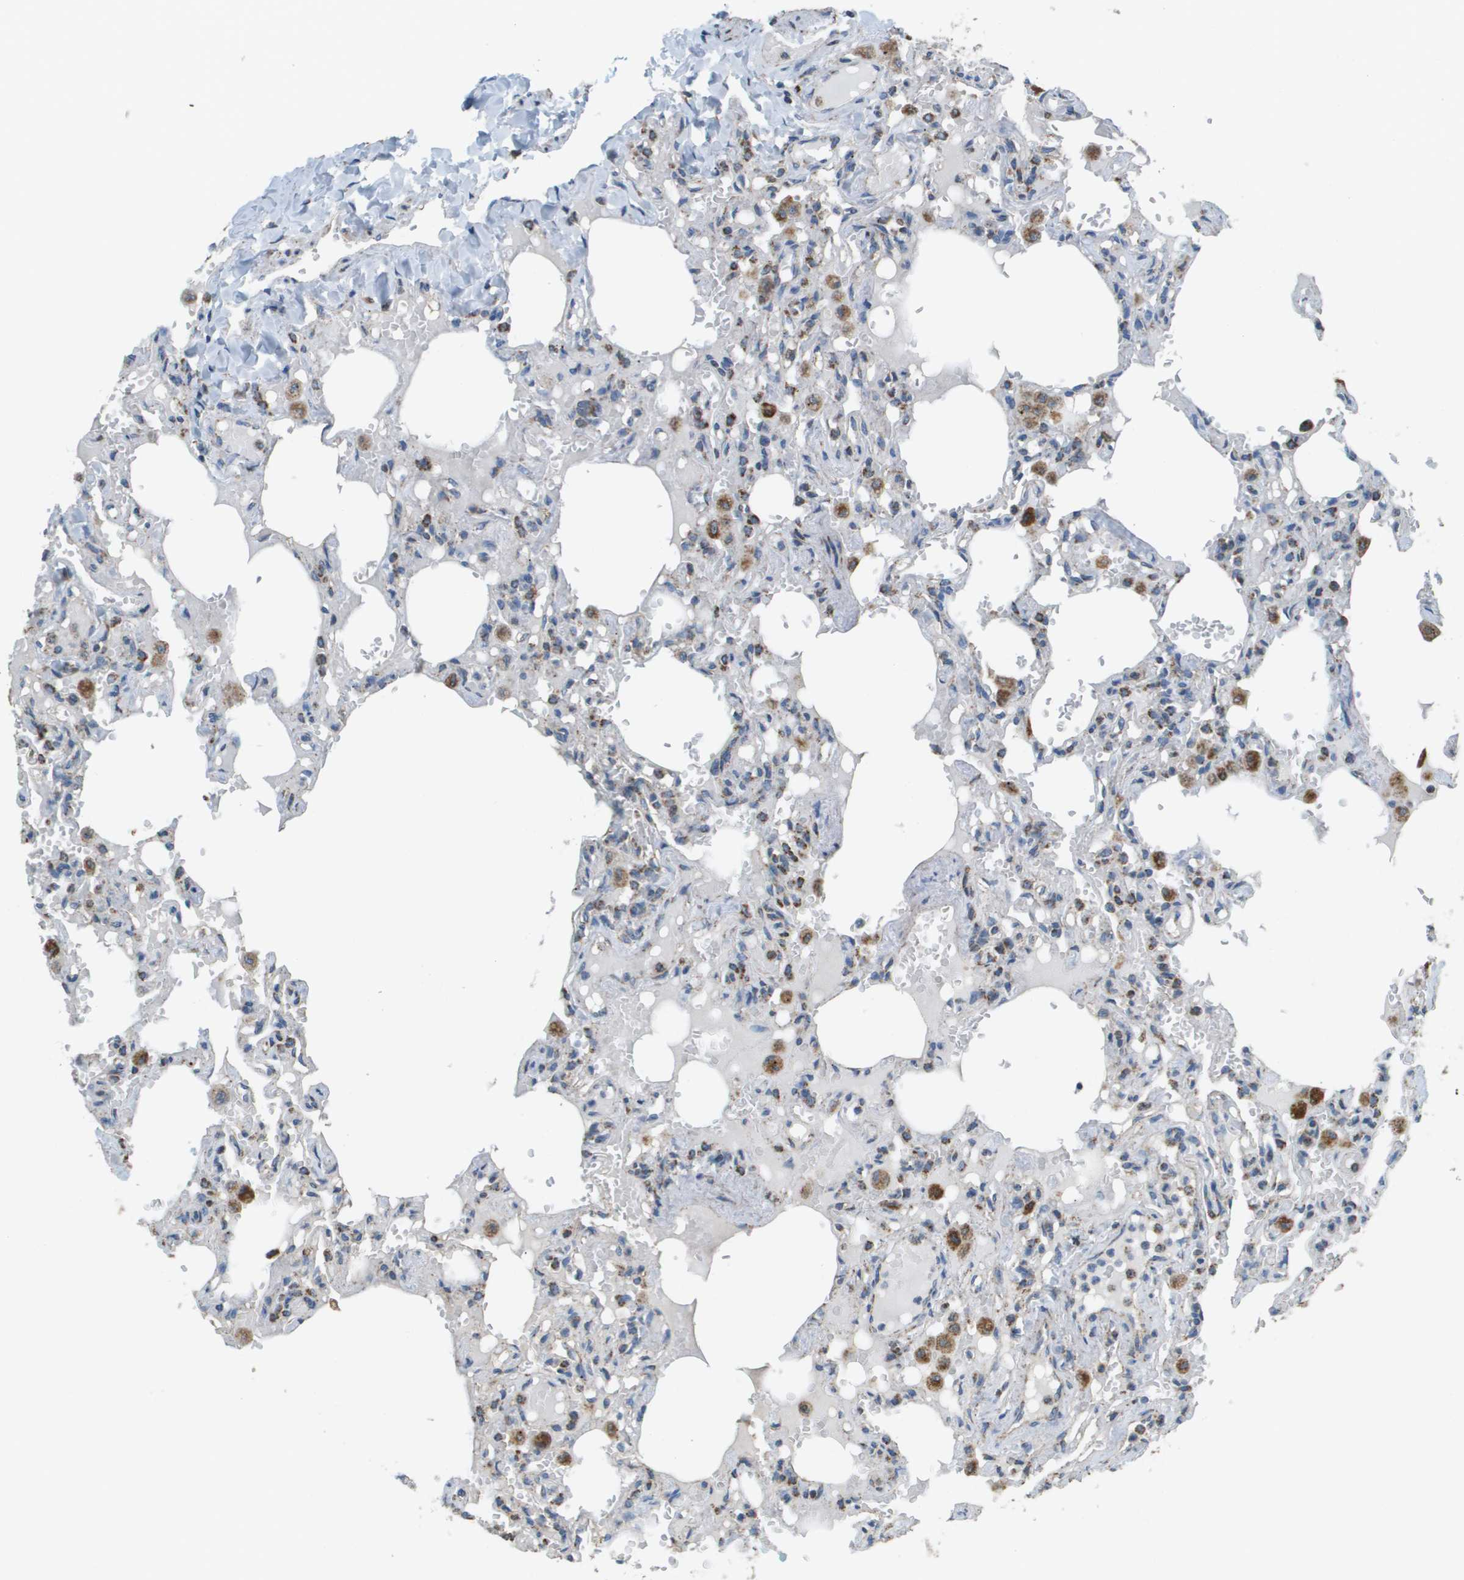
{"staining": {"intensity": "negative", "quantity": "none", "location": "none"}, "tissue": "lung", "cell_type": "Alveolar cells", "image_type": "normal", "snomed": [{"axis": "morphology", "description": "Normal tissue, NOS"}, {"axis": "topography", "description": "Lung"}], "caption": "Alveolar cells show no significant staining in normal lung. (DAB (3,3'-diaminobenzidine) IHC with hematoxylin counter stain).", "gene": "FH", "patient": {"sex": "male", "age": 21}}